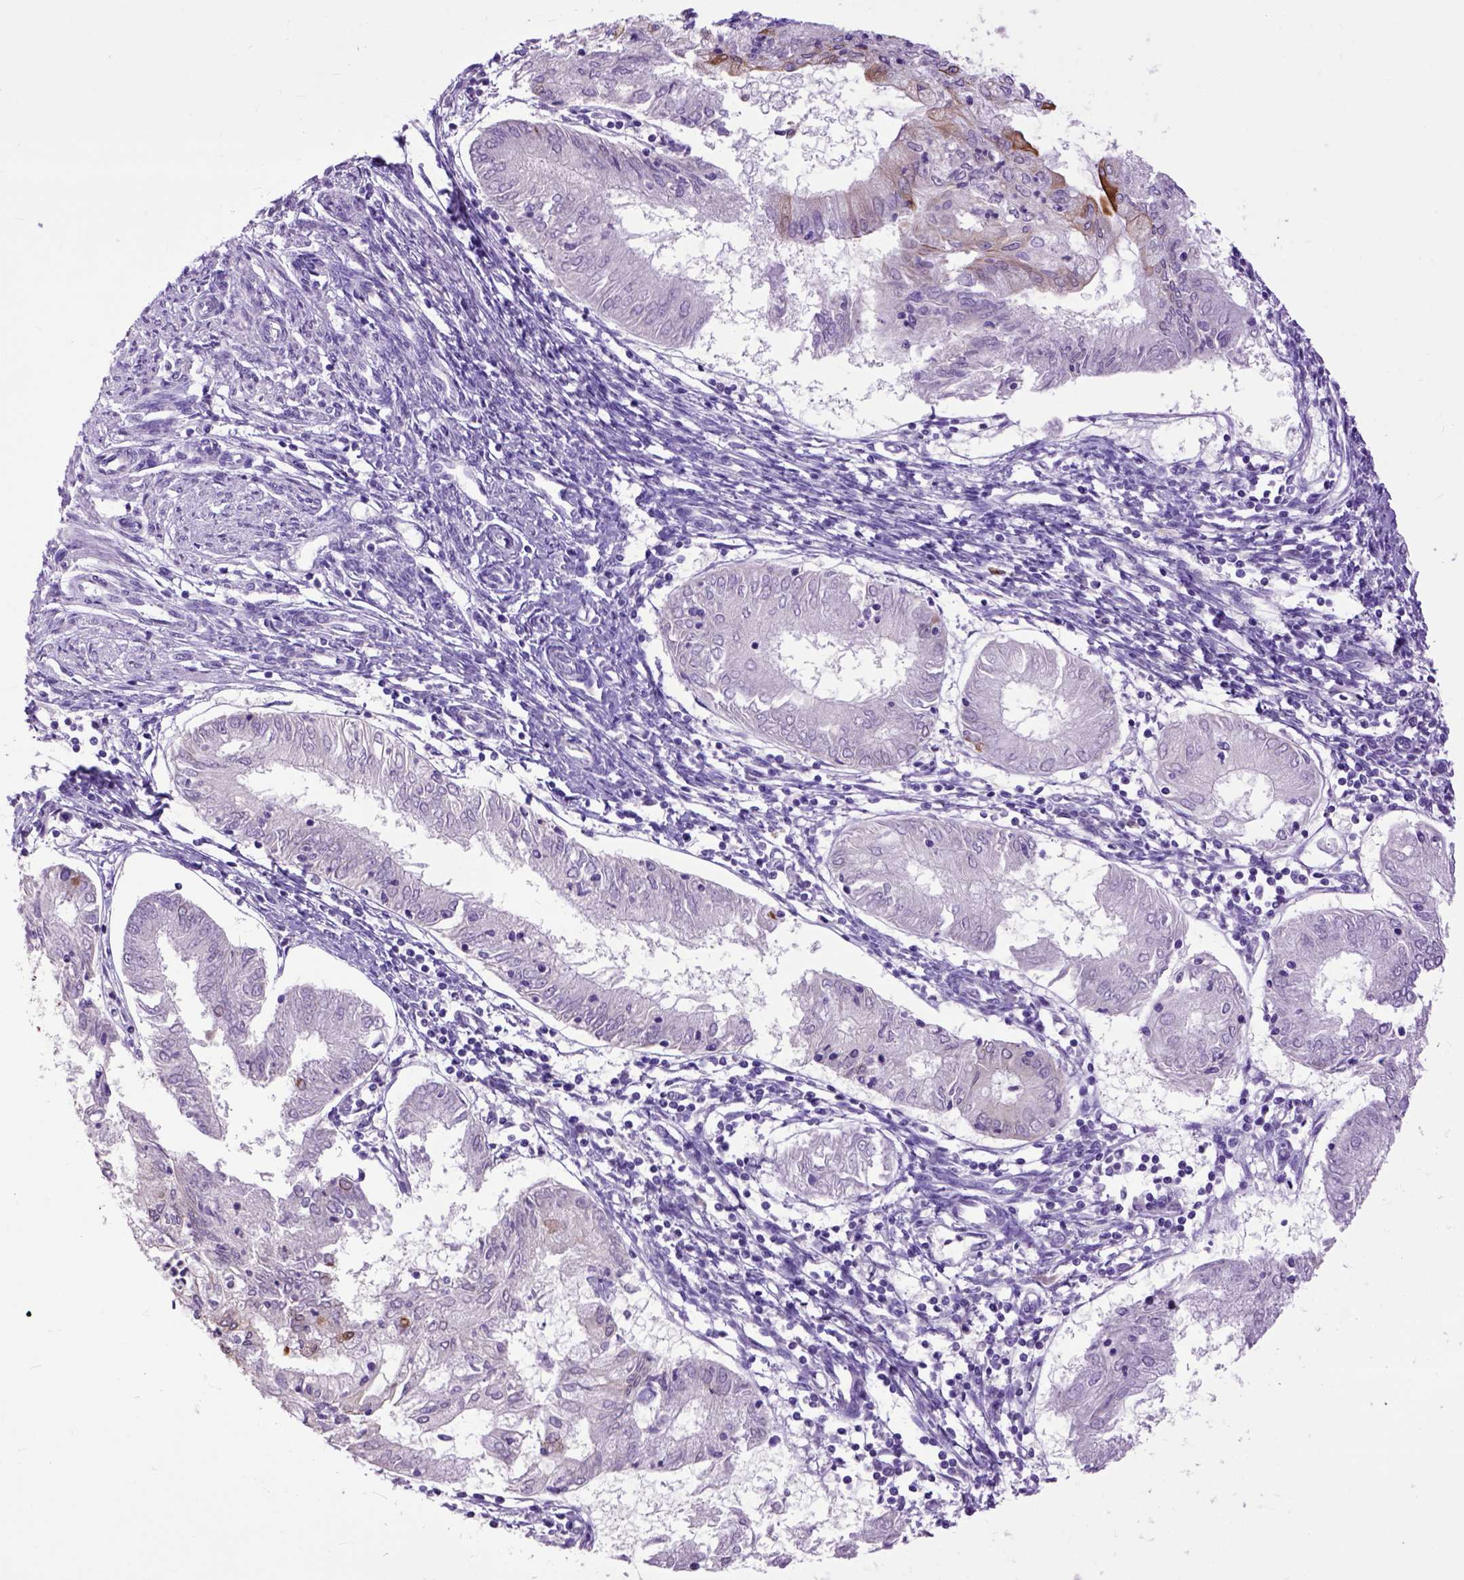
{"staining": {"intensity": "strong", "quantity": "<25%", "location": "cytoplasmic/membranous"}, "tissue": "endometrial cancer", "cell_type": "Tumor cells", "image_type": "cancer", "snomed": [{"axis": "morphology", "description": "Adenocarcinoma, NOS"}, {"axis": "topography", "description": "Endometrium"}], "caption": "Tumor cells reveal strong cytoplasmic/membranous positivity in about <25% of cells in endometrial cancer (adenocarcinoma).", "gene": "RAB25", "patient": {"sex": "female", "age": 68}}